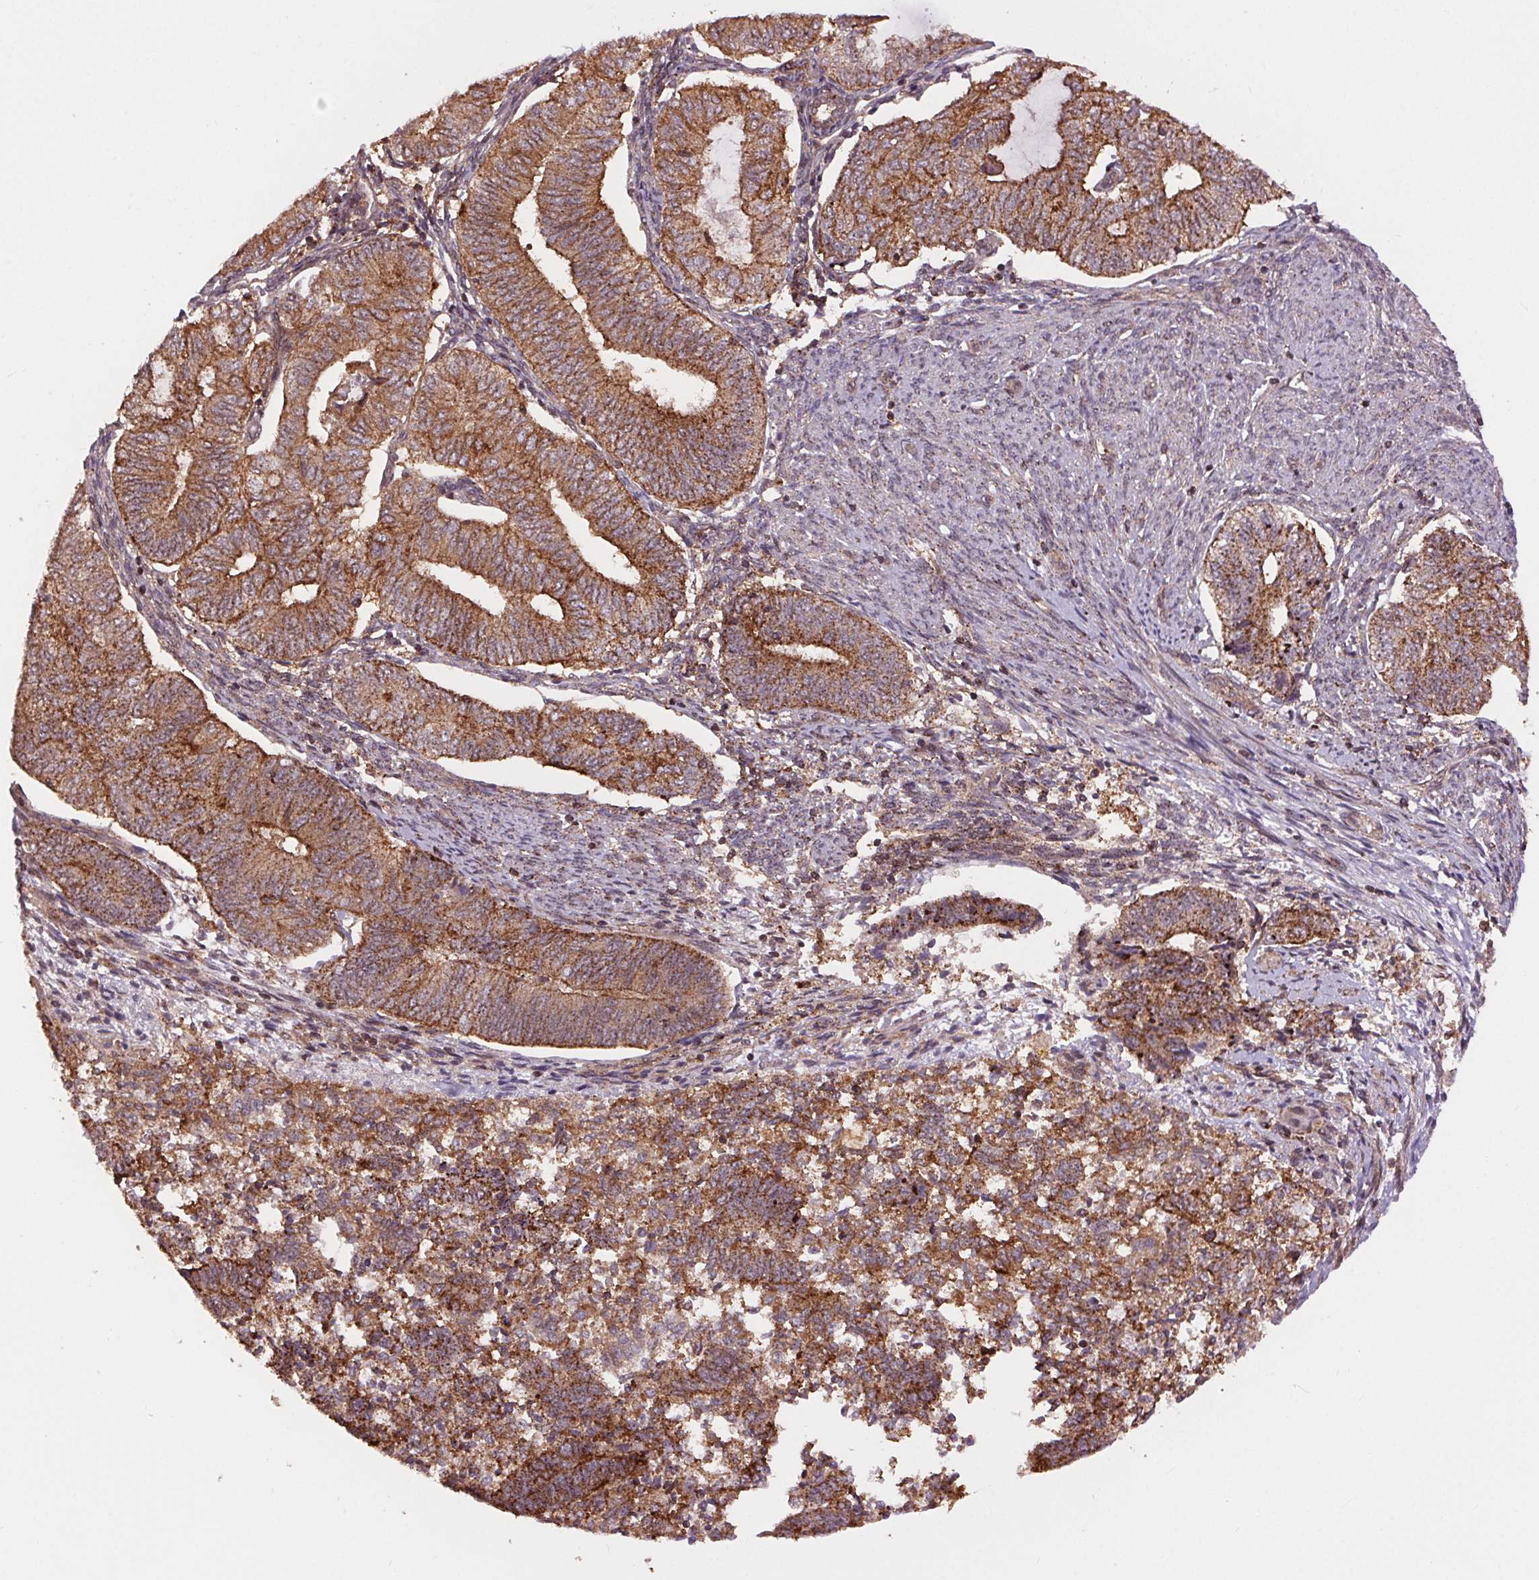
{"staining": {"intensity": "strong", "quantity": ">75%", "location": "cytoplasmic/membranous"}, "tissue": "endometrial cancer", "cell_type": "Tumor cells", "image_type": "cancer", "snomed": [{"axis": "morphology", "description": "Adenocarcinoma, NOS"}, {"axis": "topography", "description": "Endometrium"}], "caption": "Immunohistochemical staining of endometrial cancer (adenocarcinoma) reveals high levels of strong cytoplasmic/membranous protein expression in approximately >75% of tumor cells. Nuclei are stained in blue.", "gene": "CHMP4B", "patient": {"sex": "female", "age": 65}}